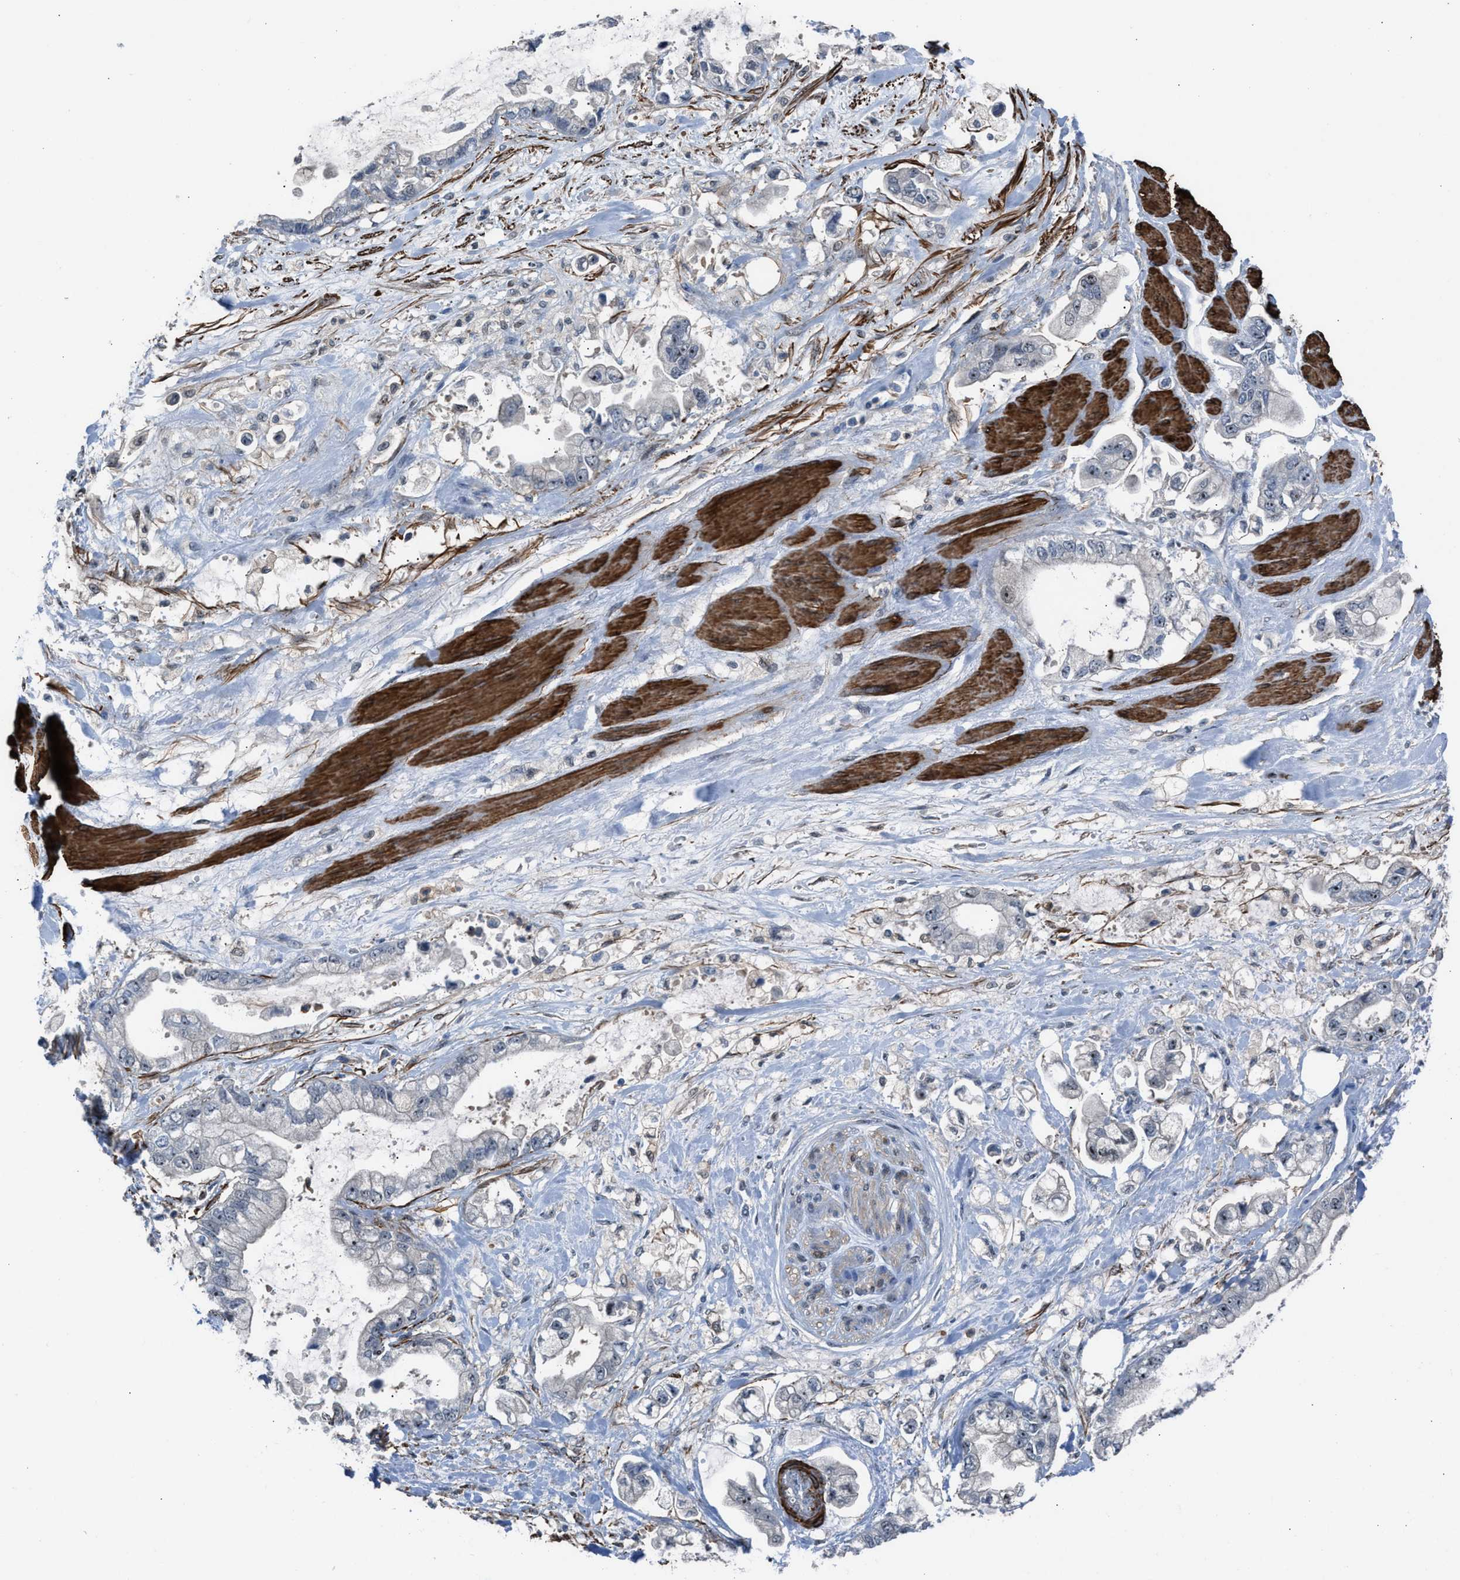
{"staining": {"intensity": "negative", "quantity": "none", "location": "none"}, "tissue": "stomach cancer", "cell_type": "Tumor cells", "image_type": "cancer", "snomed": [{"axis": "morphology", "description": "Normal tissue, NOS"}, {"axis": "morphology", "description": "Adenocarcinoma, NOS"}, {"axis": "topography", "description": "Stomach"}], "caption": "Stomach adenocarcinoma was stained to show a protein in brown. There is no significant staining in tumor cells.", "gene": "NQO2", "patient": {"sex": "male", "age": 62}}